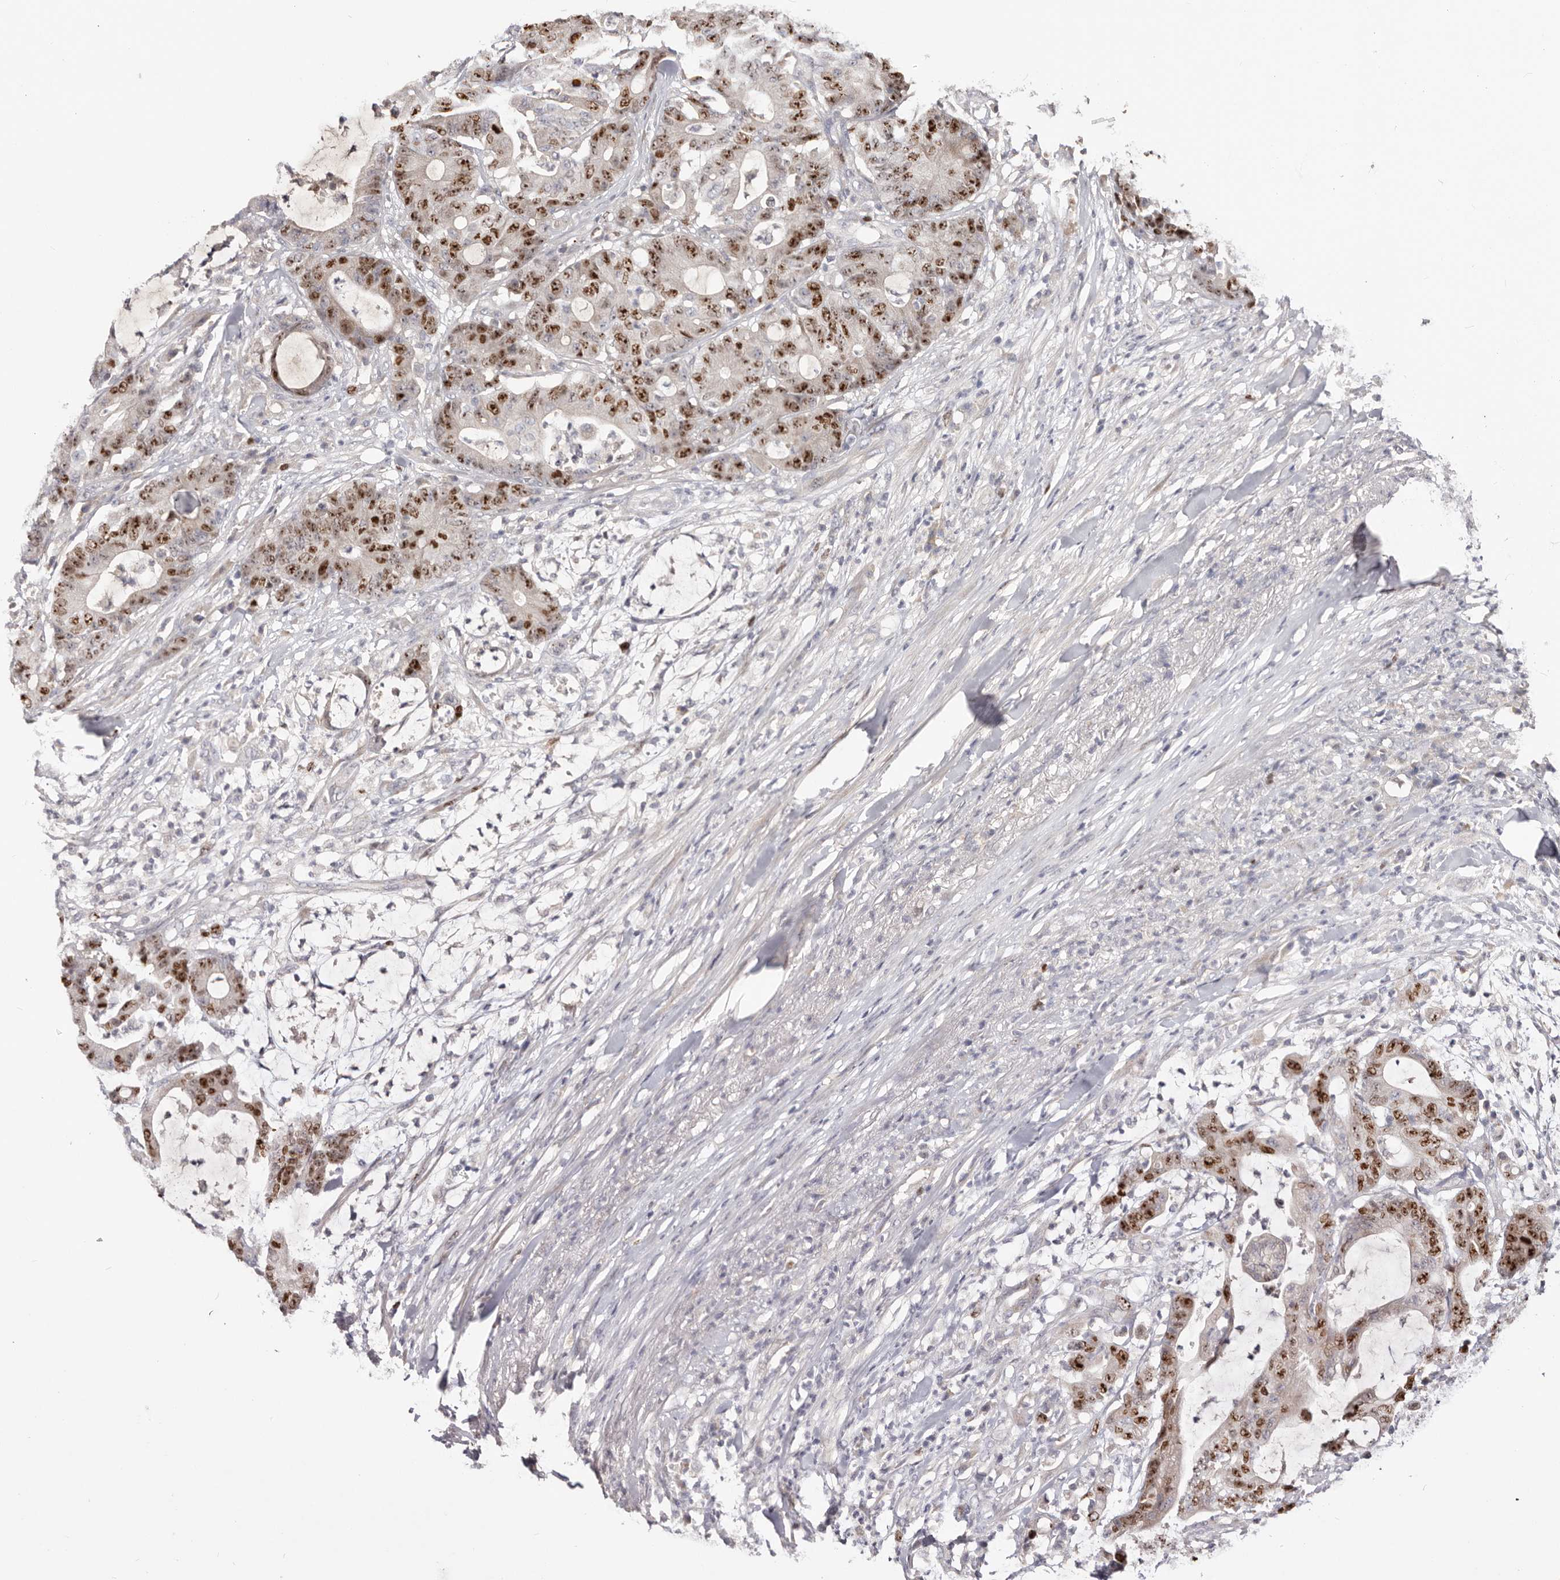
{"staining": {"intensity": "strong", "quantity": "25%-75%", "location": "nuclear"}, "tissue": "colorectal cancer", "cell_type": "Tumor cells", "image_type": "cancer", "snomed": [{"axis": "morphology", "description": "Adenocarcinoma, NOS"}, {"axis": "topography", "description": "Colon"}], "caption": "This image demonstrates immunohistochemistry staining of colorectal cancer, with high strong nuclear expression in about 25%-75% of tumor cells.", "gene": "CCDC190", "patient": {"sex": "female", "age": 84}}